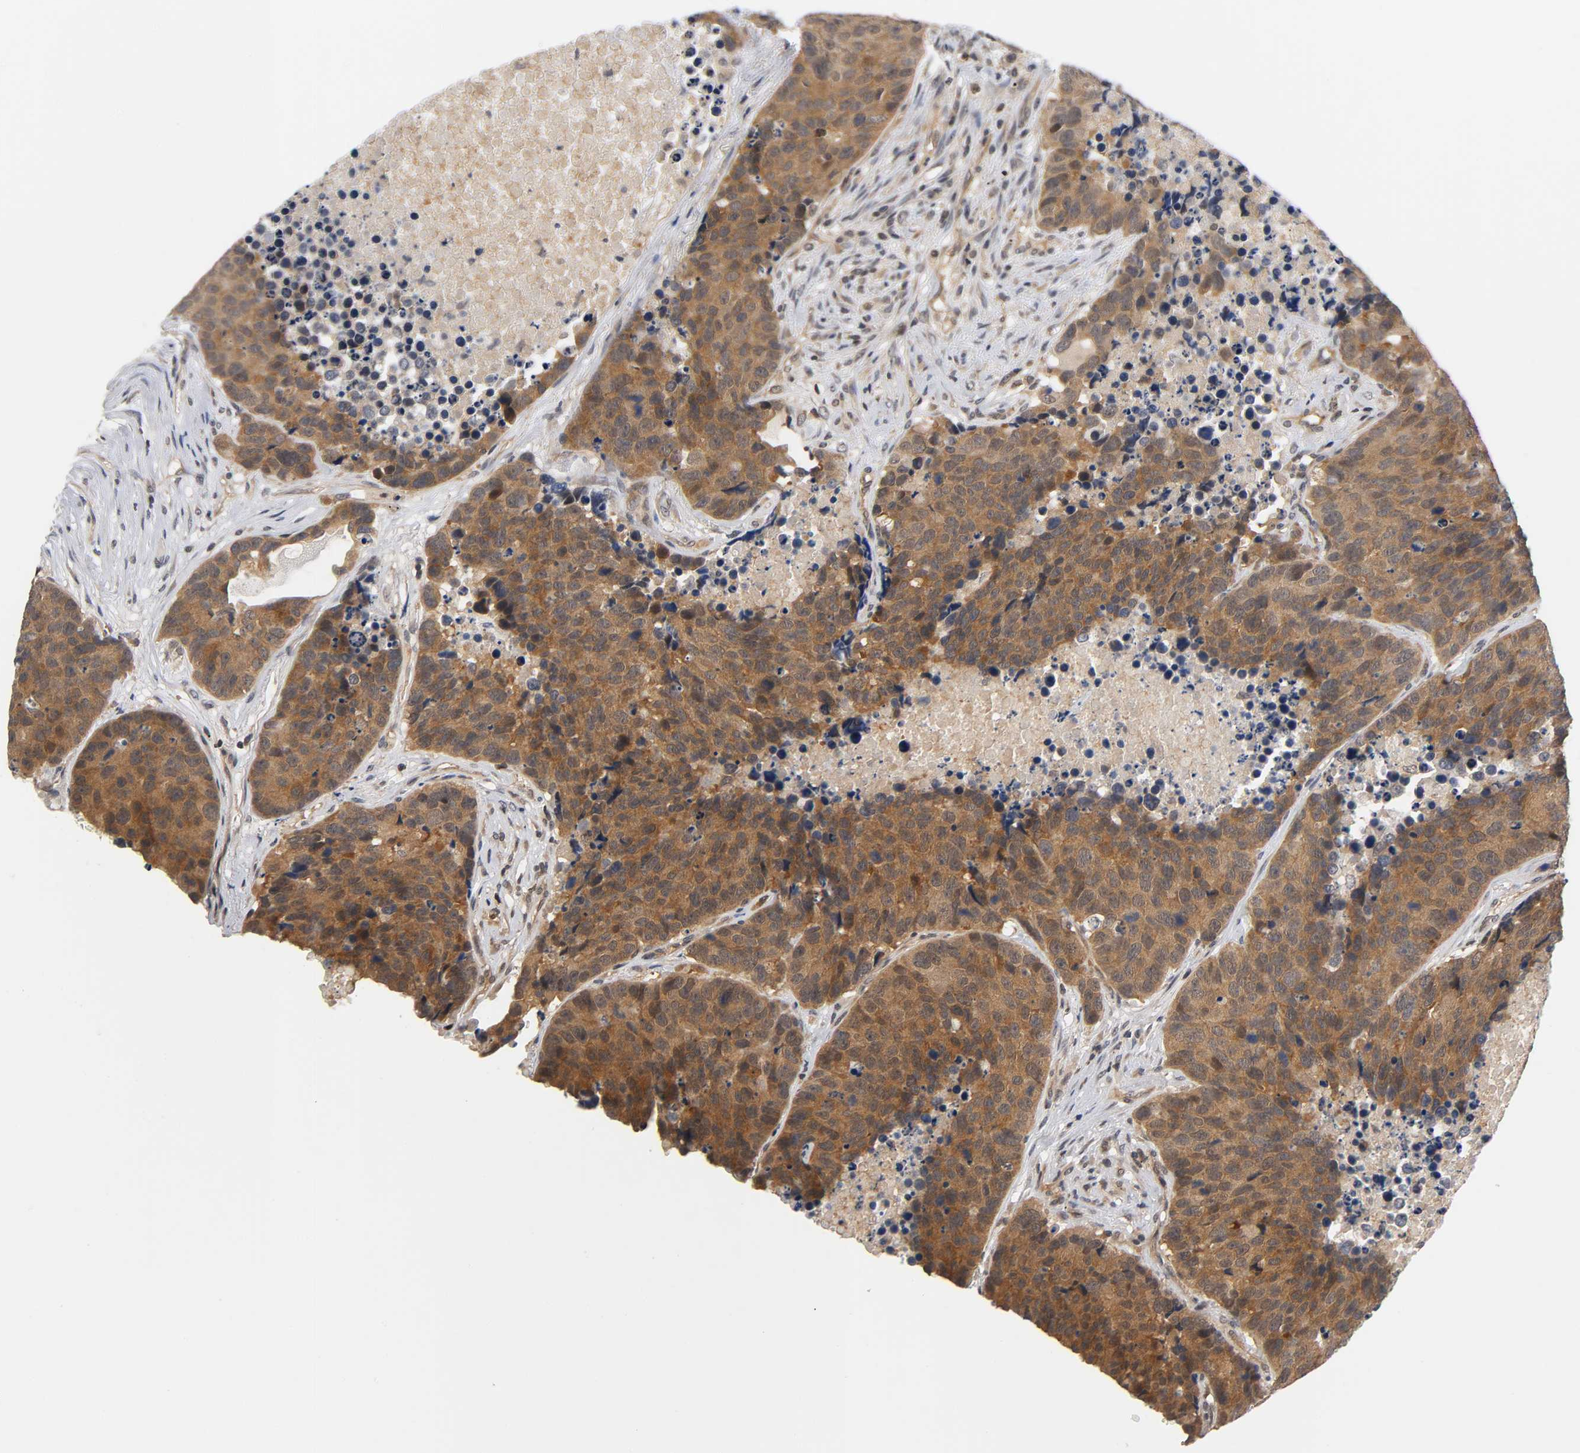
{"staining": {"intensity": "moderate", "quantity": ">75%", "location": "cytoplasmic/membranous"}, "tissue": "carcinoid", "cell_type": "Tumor cells", "image_type": "cancer", "snomed": [{"axis": "morphology", "description": "Carcinoid, malignant, NOS"}, {"axis": "topography", "description": "Lung"}], "caption": "Immunohistochemistry (IHC) image of carcinoid stained for a protein (brown), which displays medium levels of moderate cytoplasmic/membranous staining in about >75% of tumor cells.", "gene": "PRKAB1", "patient": {"sex": "male", "age": 60}}